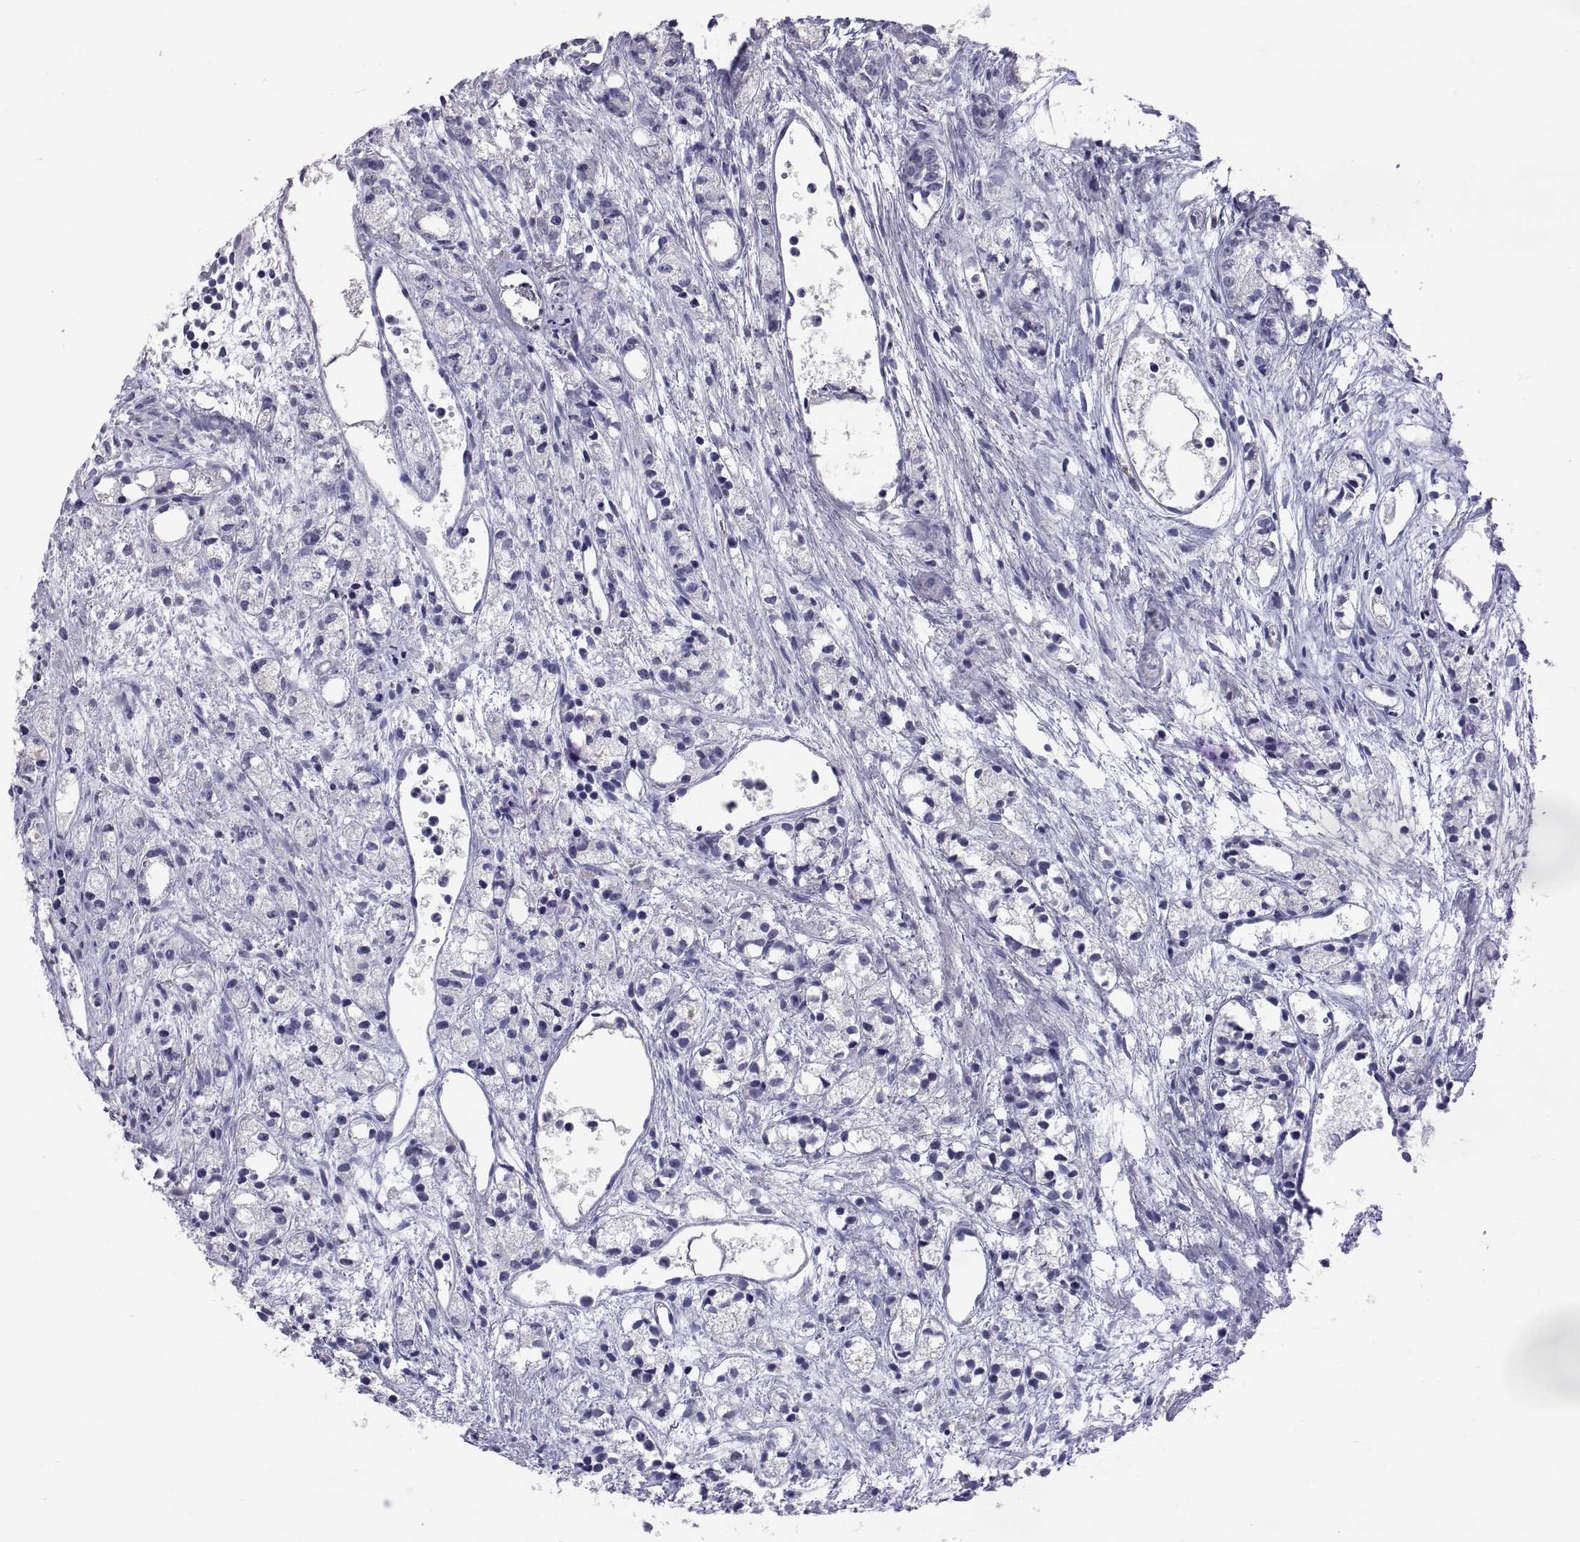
{"staining": {"intensity": "negative", "quantity": "none", "location": "none"}, "tissue": "prostate cancer", "cell_type": "Tumor cells", "image_type": "cancer", "snomed": [{"axis": "morphology", "description": "Adenocarcinoma, Medium grade"}, {"axis": "topography", "description": "Prostate"}], "caption": "An IHC histopathology image of prostate adenocarcinoma (medium-grade) is shown. There is no staining in tumor cells of prostate adenocarcinoma (medium-grade). (Brightfield microscopy of DAB (3,3'-diaminobenzidine) immunohistochemistry at high magnification).", "gene": "PTN", "patient": {"sex": "male", "age": 74}}